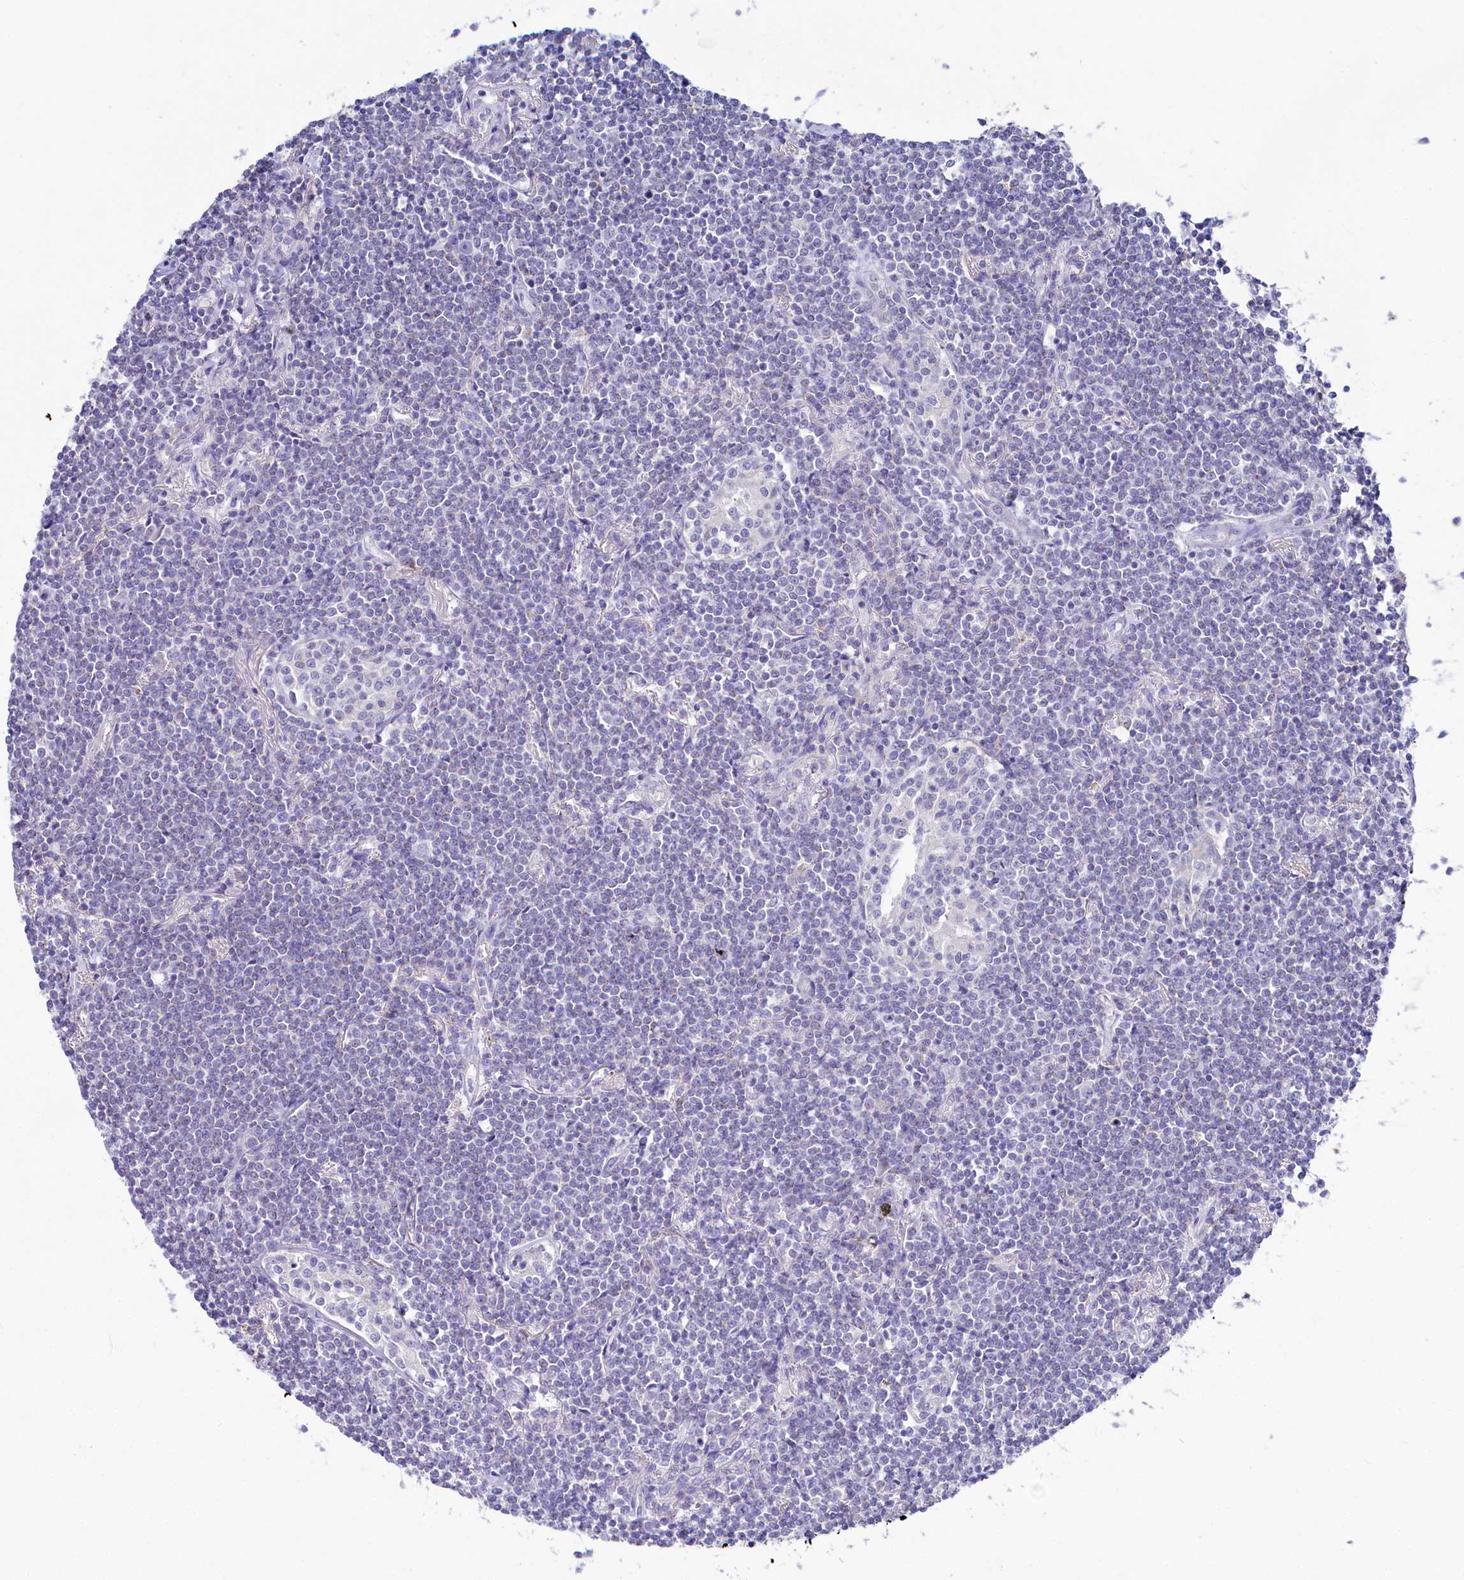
{"staining": {"intensity": "negative", "quantity": "none", "location": "none"}, "tissue": "lymphoma", "cell_type": "Tumor cells", "image_type": "cancer", "snomed": [{"axis": "morphology", "description": "Malignant lymphoma, non-Hodgkin's type, Low grade"}, {"axis": "topography", "description": "Lung"}], "caption": "Immunohistochemistry (IHC) histopathology image of neoplastic tissue: human lymphoma stained with DAB shows no significant protein positivity in tumor cells.", "gene": "VPS26B", "patient": {"sex": "female", "age": 71}}